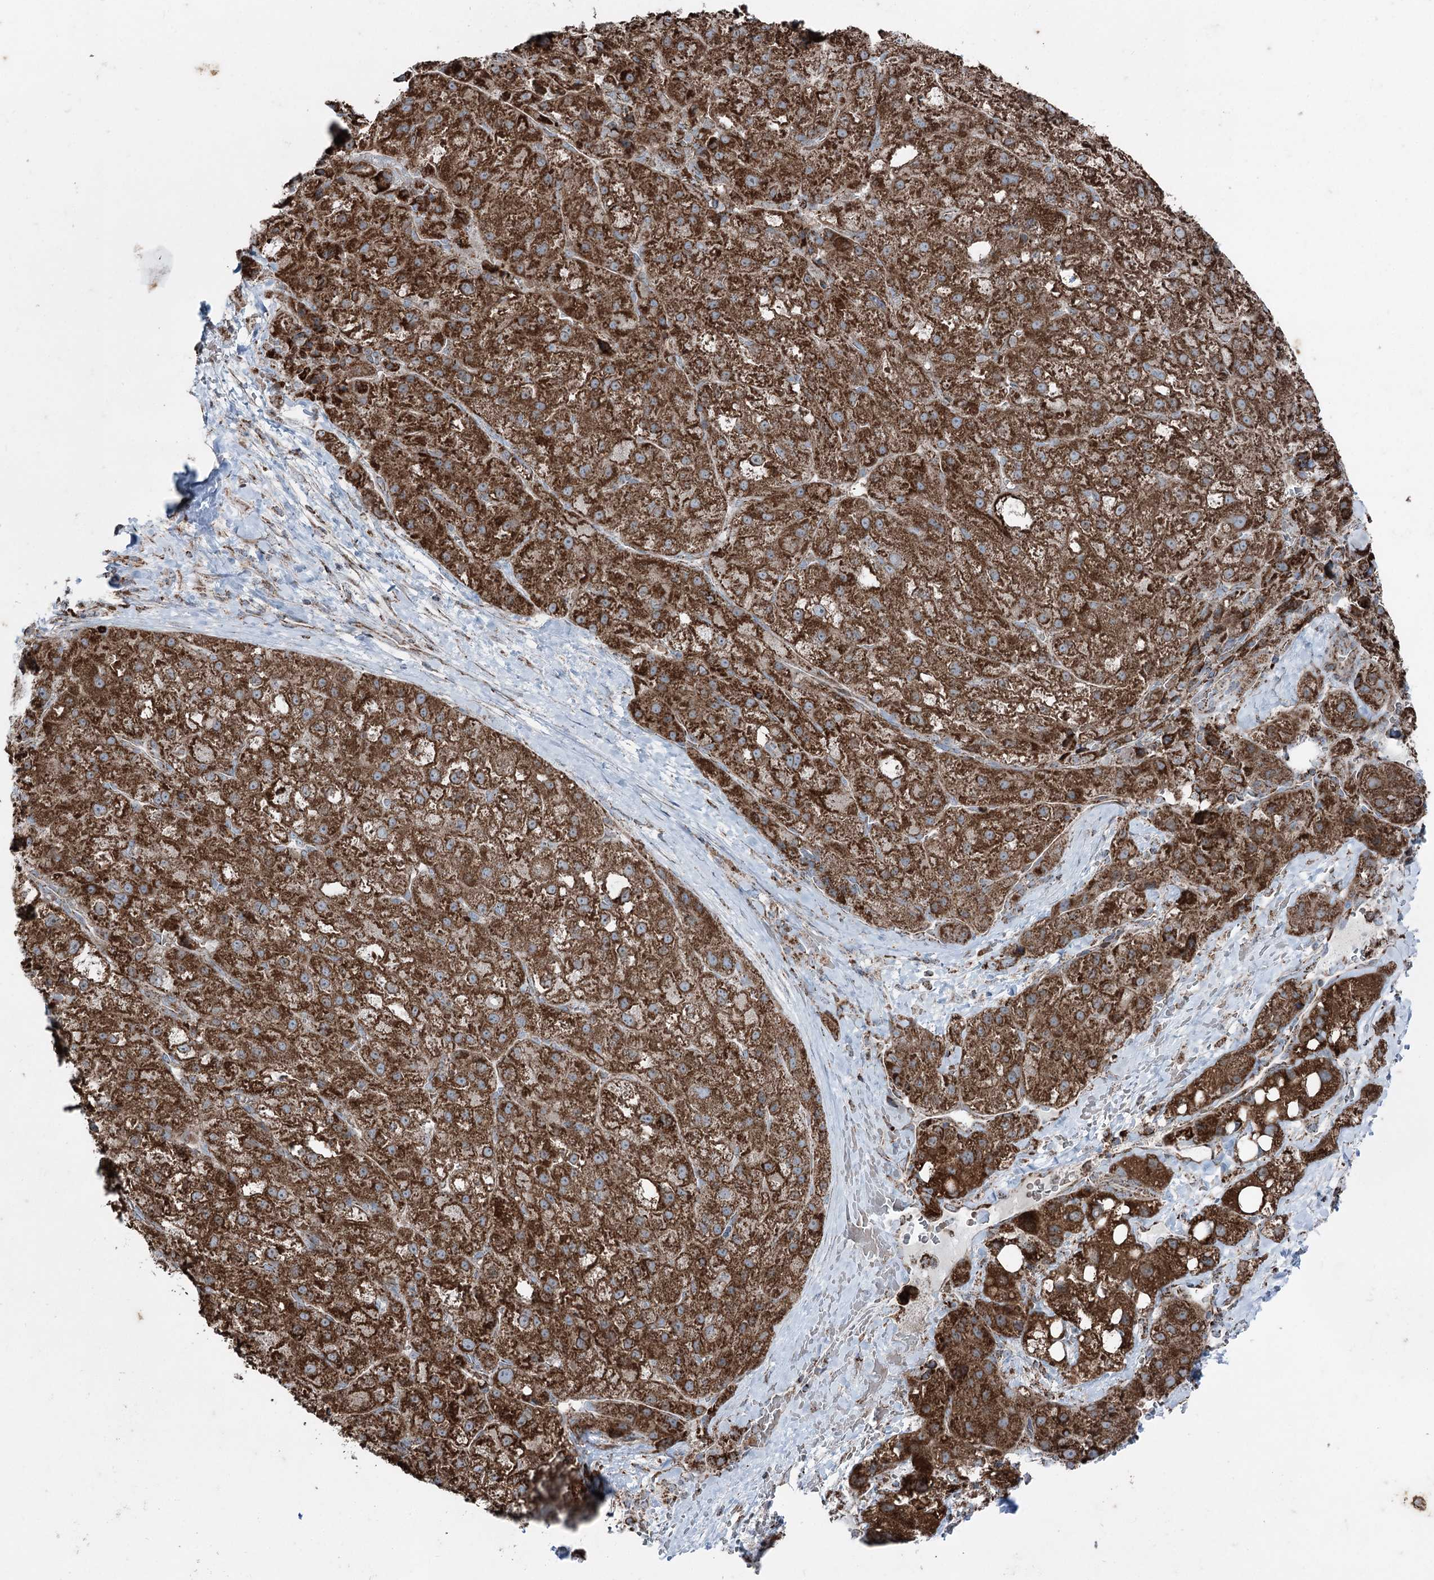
{"staining": {"intensity": "strong", "quantity": ">75%", "location": "cytoplasmic/membranous"}, "tissue": "liver cancer", "cell_type": "Tumor cells", "image_type": "cancer", "snomed": [{"axis": "morphology", "description": "Normal tissue, NOS"}, {"axis": "morphology", "description": "Carcinoma, Hepatocellular, NOS"}, {"axis": "topography", "description": "Liver"}], "caption": "This micrograph reveals IHC staining of human liver cancer (hepatocellular carcinoma), with high strong cytoplasmic/membranous positivity in about >75% of tumor cells.", "gene": "UCN3", "patient": {"sex": "male", "age": 57}}